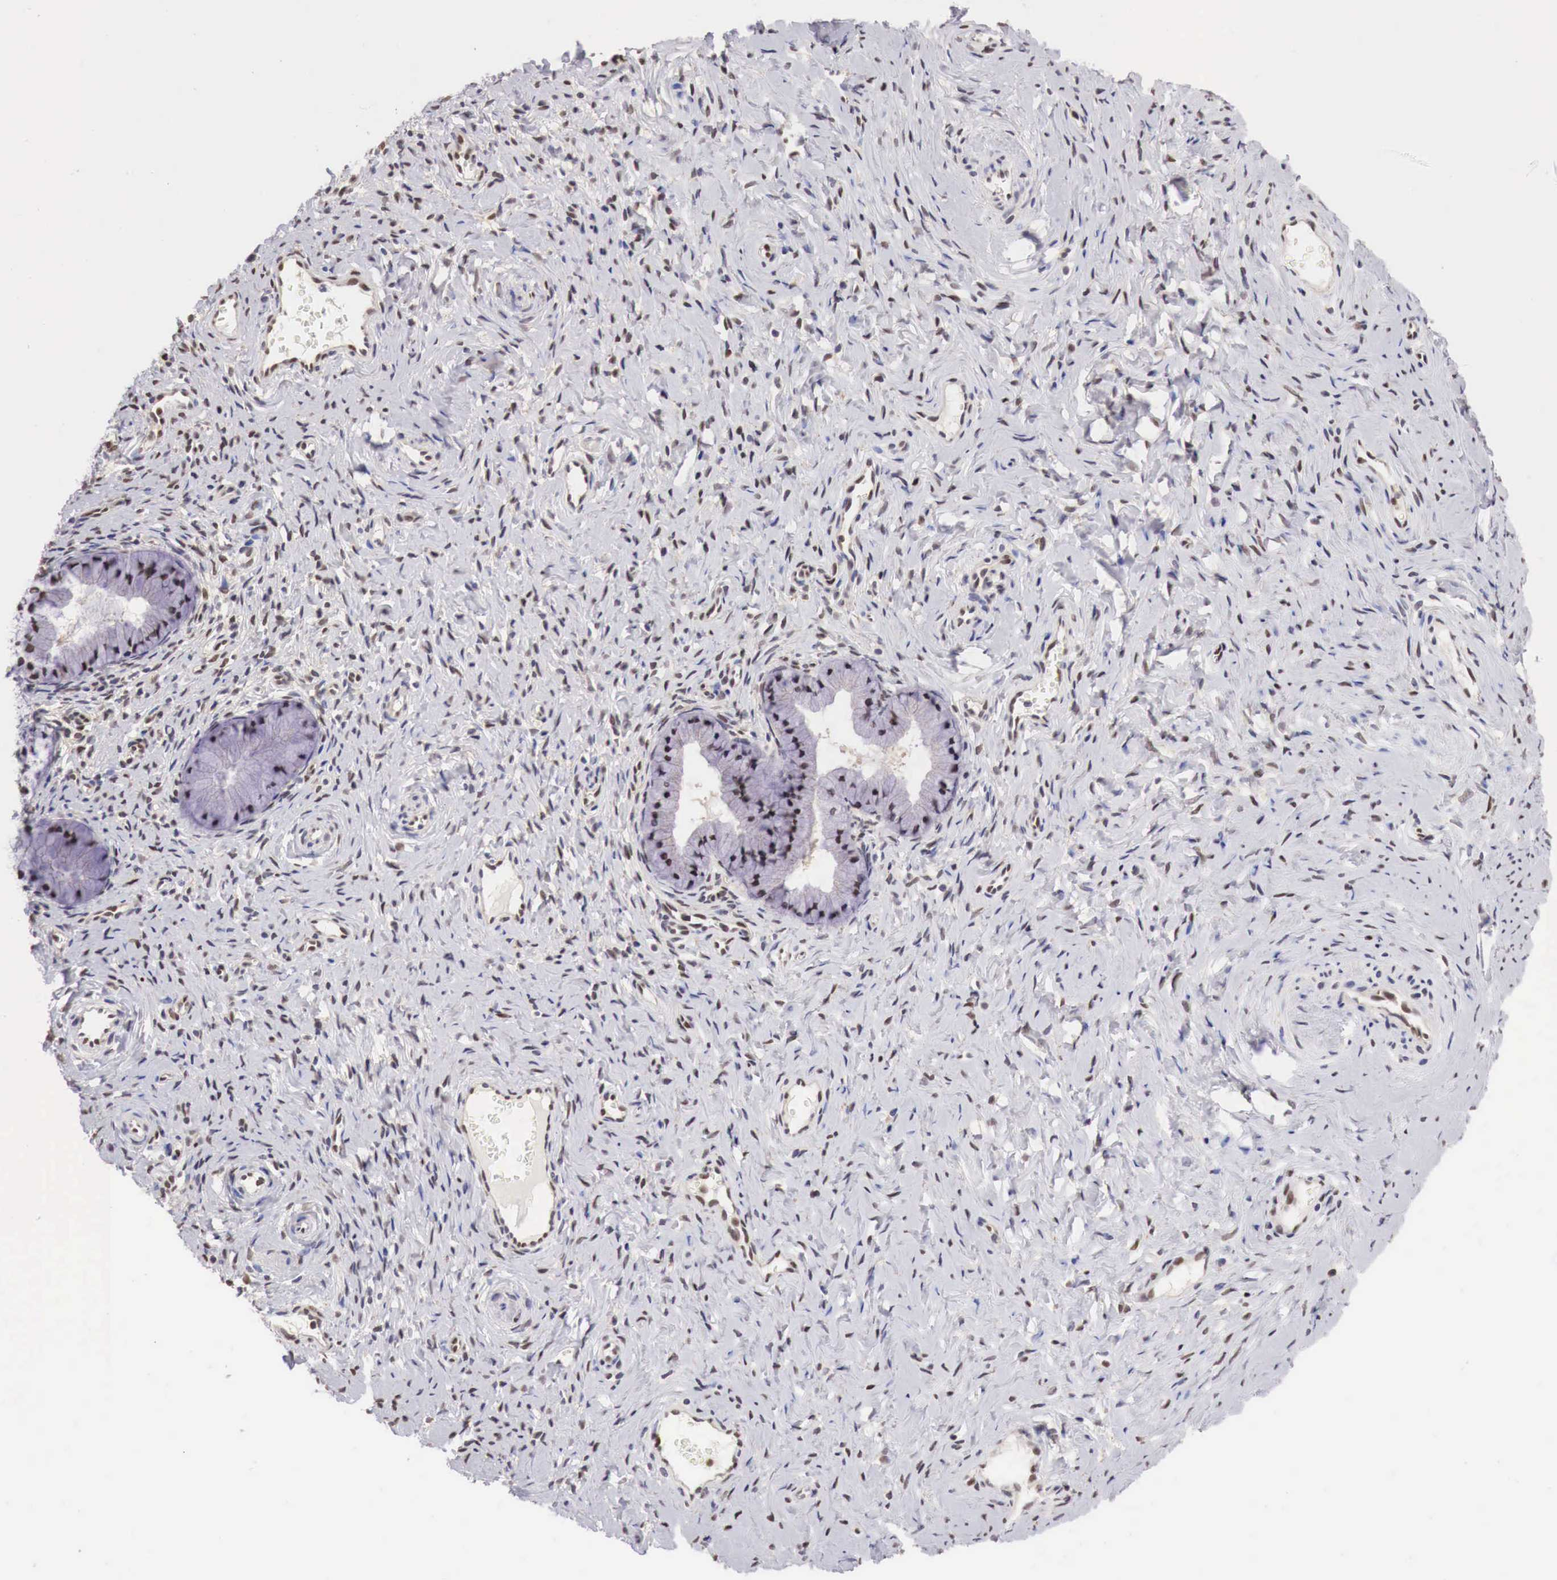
{"staining": {"intensity": "moderate", "quantity": "25%-75%", "location": "nuclear"}, "tissue": "cervix", "cell_type": "Glandular cells", "image_type": "normal", "snomed": [{"axis": "morphology", "description": "Normal tissue, NOS"}, {"axis": "topography", "description": "Cervix"}], "caption": "This is a micrograph of immunohistochemistry (IHC) staining of benign cervix, which shows moderate expression in the nuclear of glandular cells.", "gene": "PABIR2", "patient": {"sex": "female", "age": 70}}